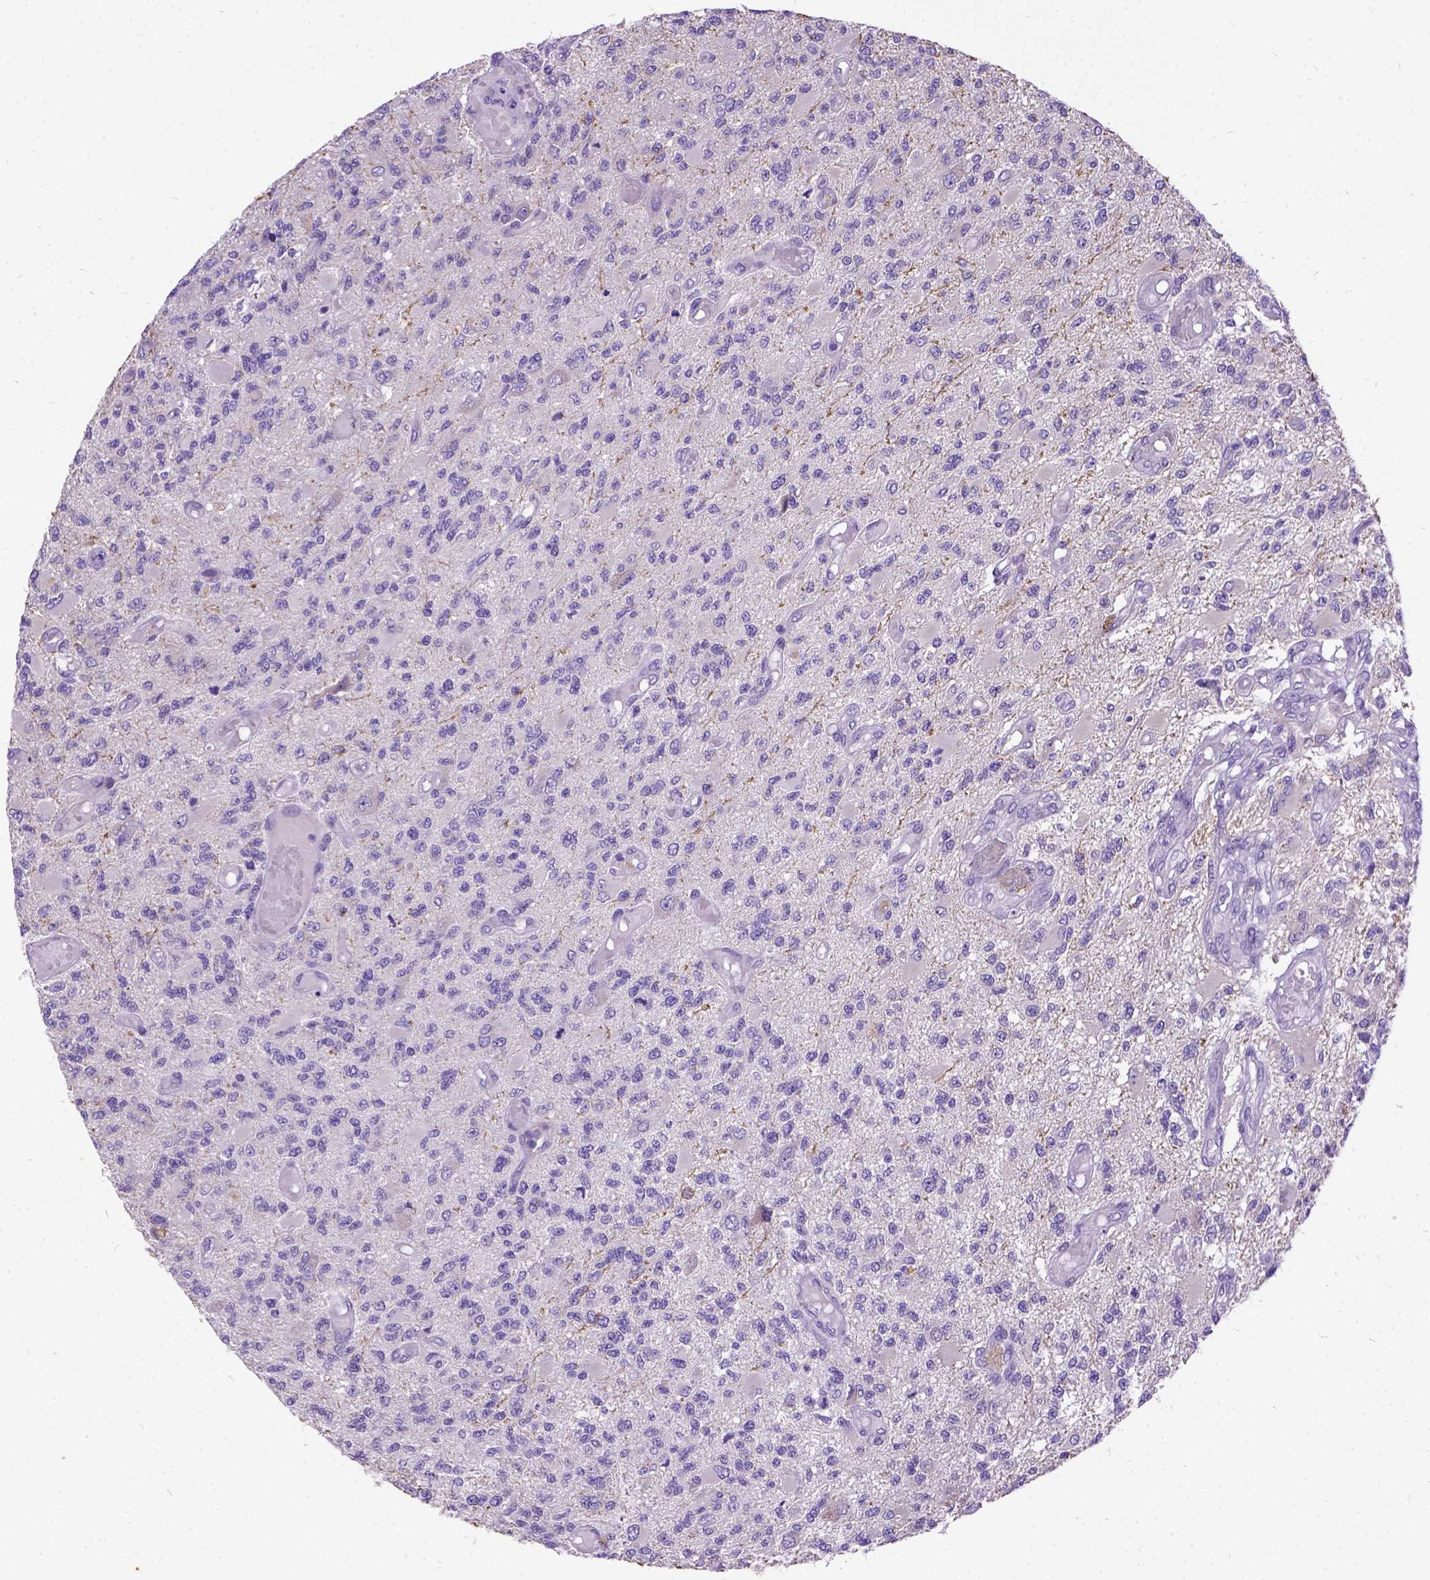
{"staining": {"intensity": "negative", "quantity": "none", "location": "none"}, "tissue": "glioma", "cell_type": "Tumor cells", "image_type": "cancer", "snomed": [{"axis": "morphology", "description": "Glioma, malignant, High grade"}, {"axis": "topography", "description": "Brain"}], "caption": "Immunohistochemistry micrograph of neoplastic tissue: high-grade glioma (malignant) stained with DAB reveals no significant protein expression in tumor cells.", "gene": "CFAP54", "patient": {"sex": "female", "age": 63}}